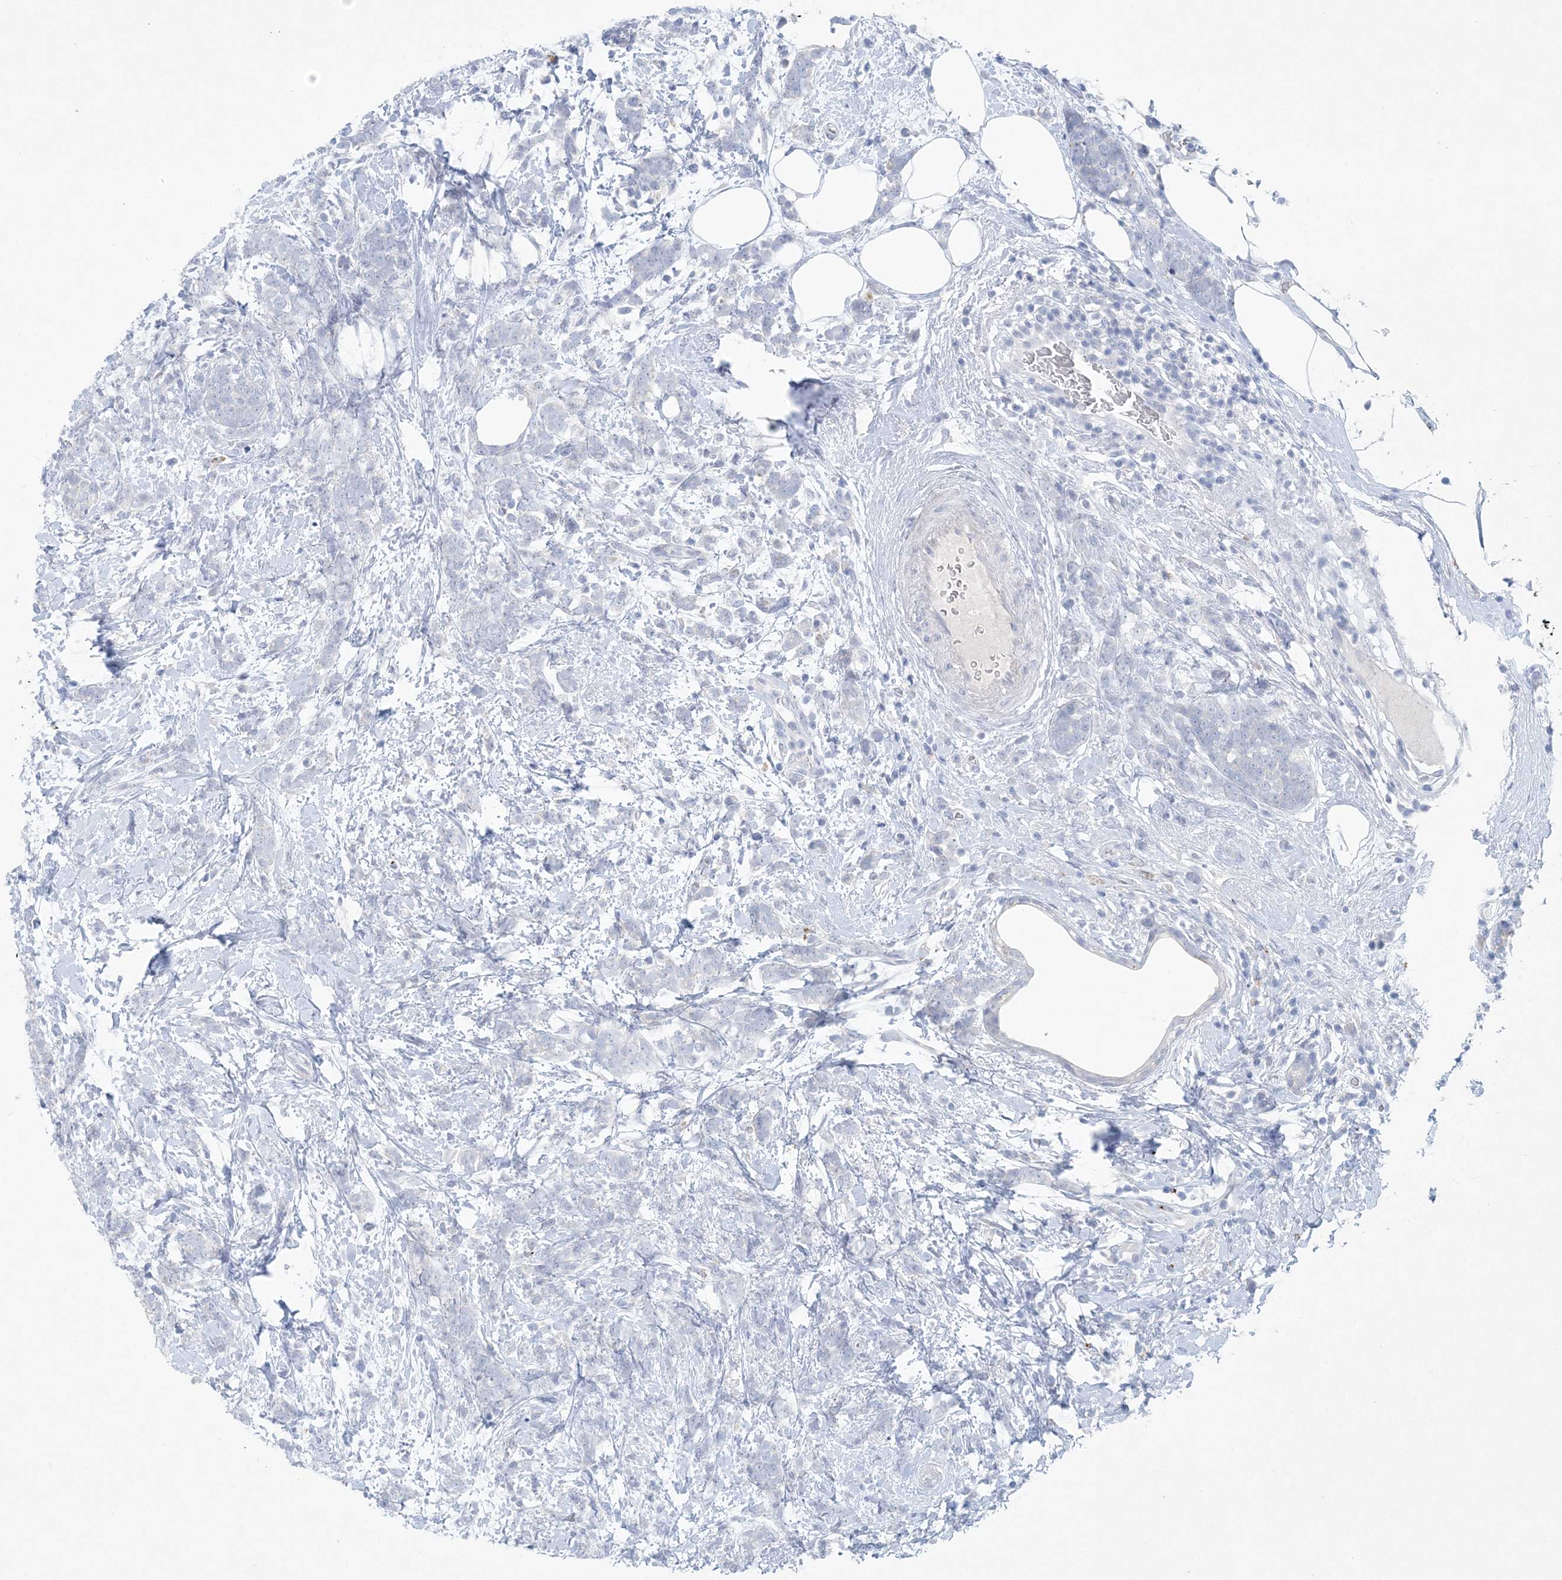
{"staining": {"intensity": "negative", "quantity": "none", "location": "none"}, "tissue": "breast cancer", "cell_type": "Tumor cells", "image_type": "cancer", "snomed": [{"axis": "morphology", "description": "Lobular carcinoma"}, {"axis": "topography", "description": "Breast"}], "caption": "Immunohistochemistry (IHC) micrograph of breast cancer stained for a protein (brown), which exhibits no staining in tumor cells.", "gene": "GABRG1", "patient": {"sex": "female", "age": 58}}